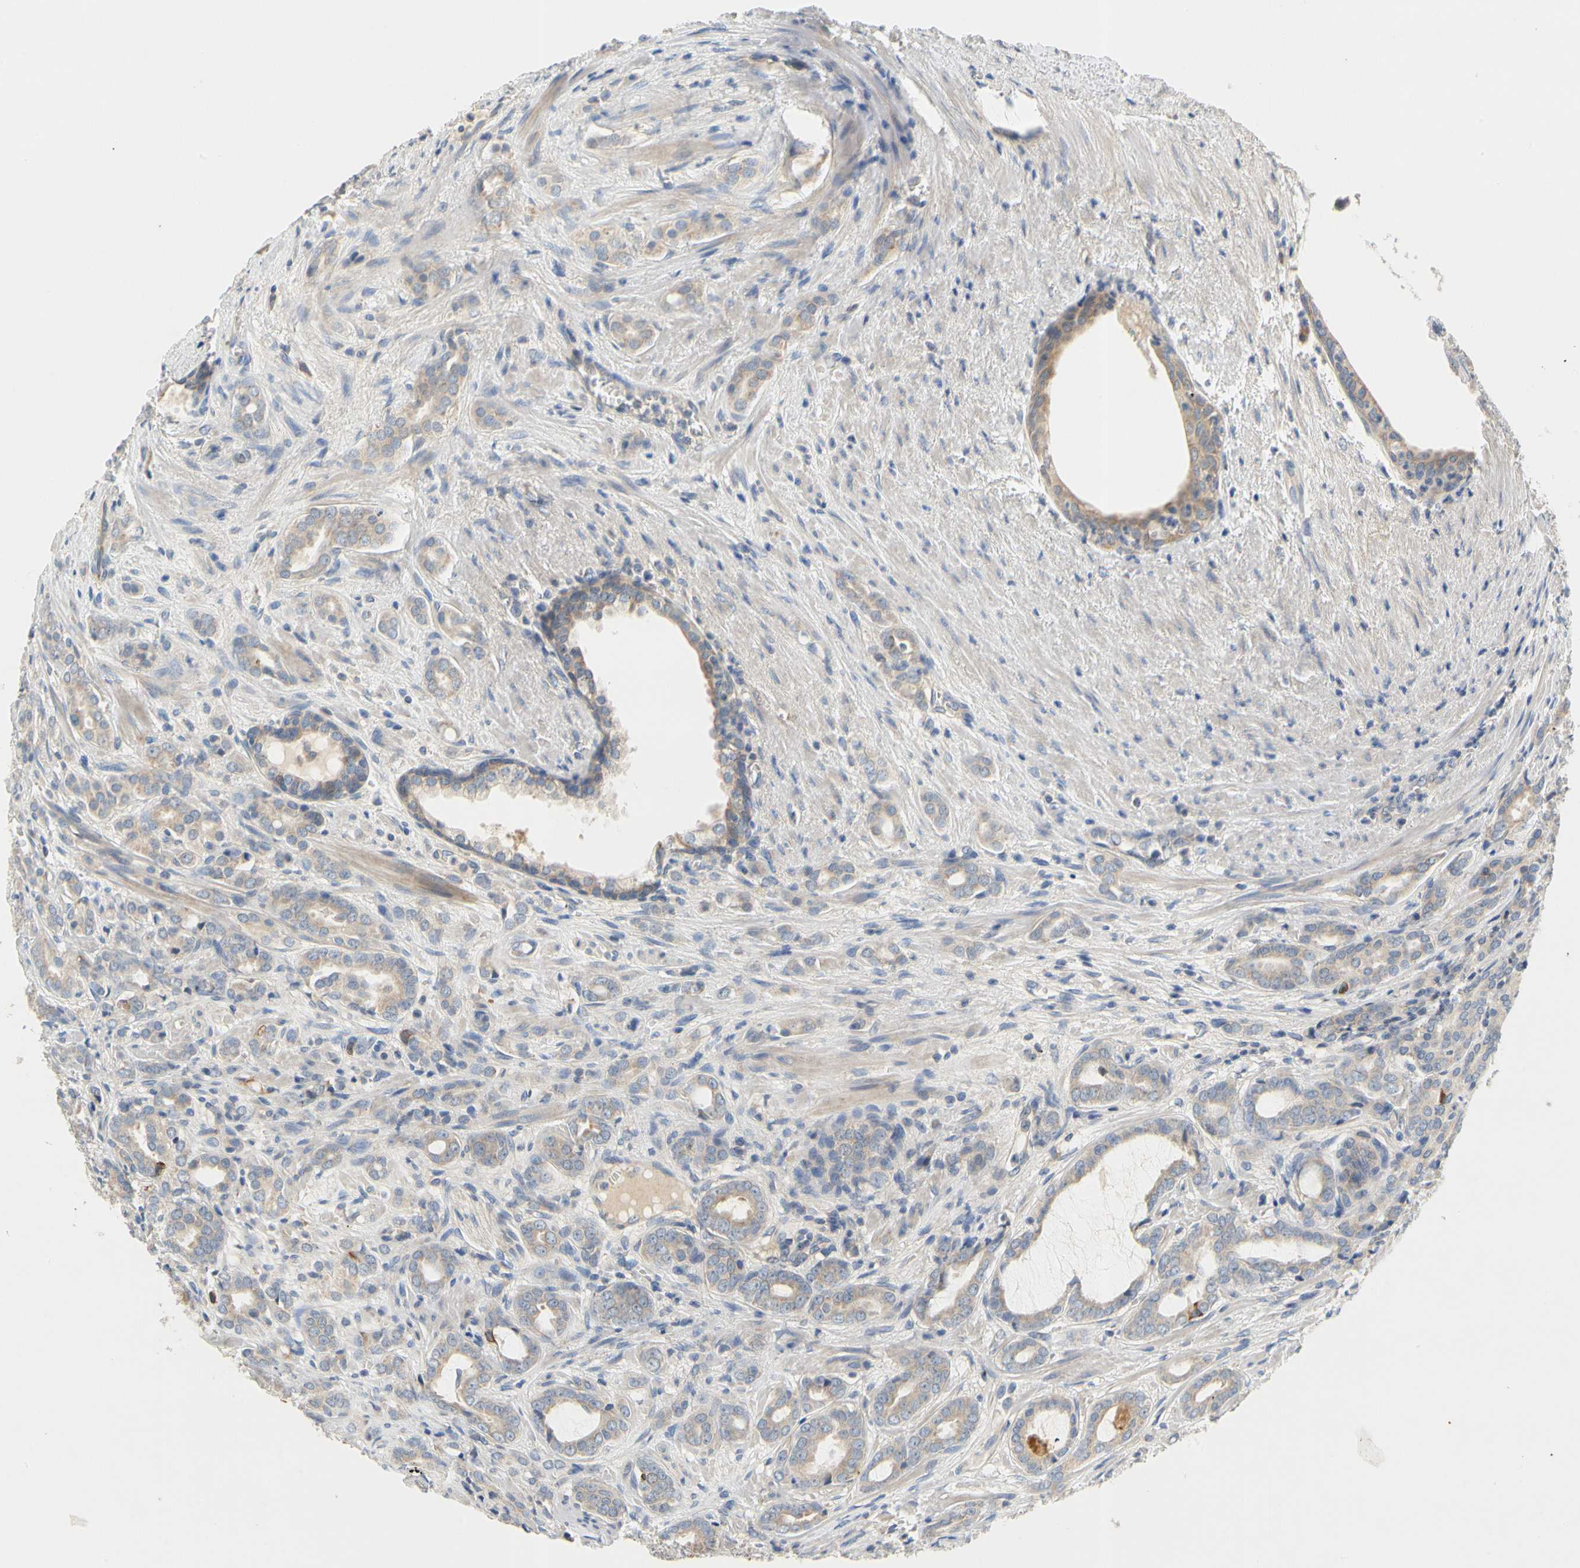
{"staining": {"intensity": "moderate", "quantity": ">75%", "location": "cytoplasmic/membranous"}, "tissue": "prostate cancer", "cell_type": "Tumor cells", "image_type": "cancer", "snomed": [{"axis": "morphology", "description": "Adenocarcinoma, High grade"}, {"axis": "topography", "description": "Prostate"}], "caption": "This photomicrograph reveals IHC staining of prostate adenocarcinoma (high-grade), with medium moderate cytoplasmic/membranous staining in about >75% of tumor cells.", "gene": "KLHDC8B", "patient": {"sex": "male", "age": 64}}